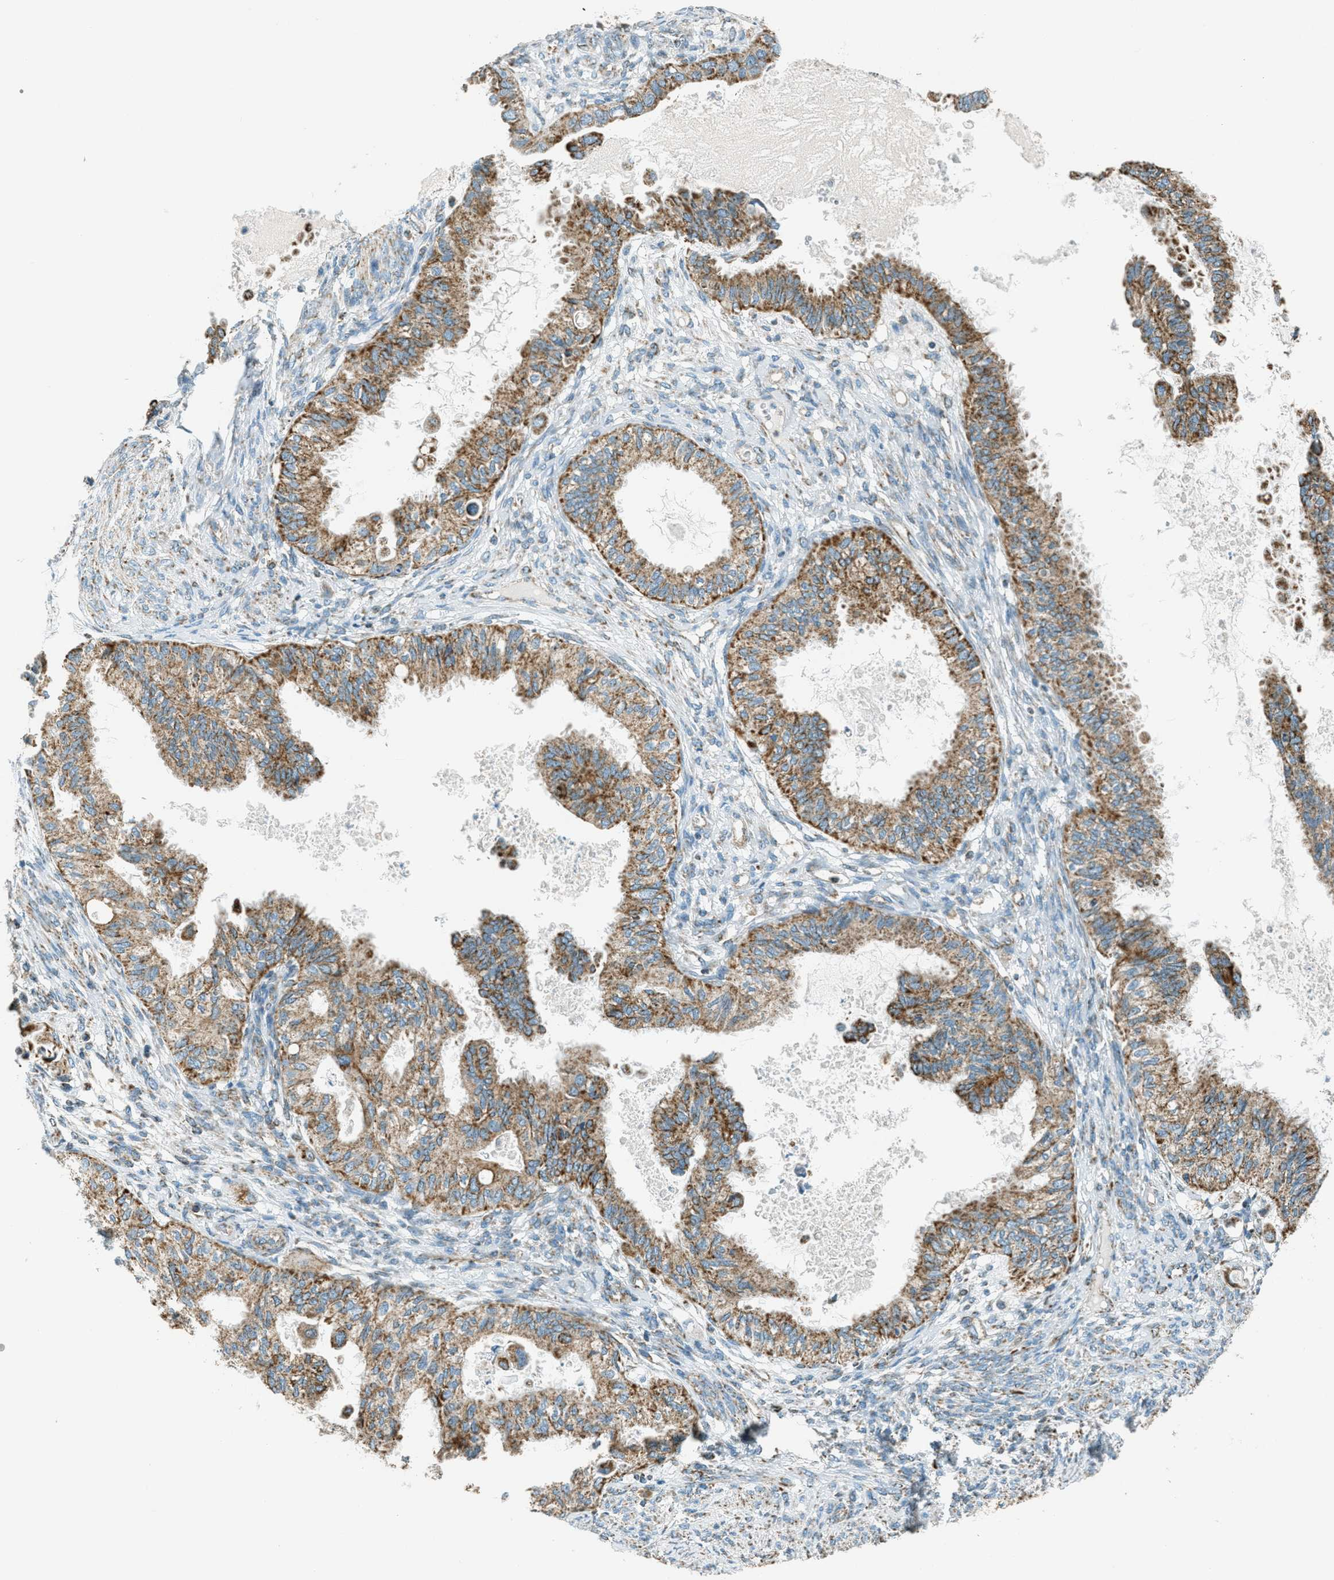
{"staining": {"intensity": "moderate", "quantity": ">75%", "location": "cytoplasmic/membranous"}, "tissue": "cervical cancer", "cell_type": "Tumor cells", "image_type": "cancer", "snomed": [{"axis": "morphology", "description": "Normal tissue, NOS"}, {"axis": "morphology", "description": "Adenocarcinoma, NOS"}, {"axis": "topography", "description": "Cervix"}, {"axis": "topography", "description": "Endometrium"}], "caption": "Protein staining of adenocarcinoma (cervical) tissue displays moderate cytoplasmic/membranous staining in about >75% of tumor cells.", "gene": "CHST15", "patient": {"sex": "female", "age": 86}}